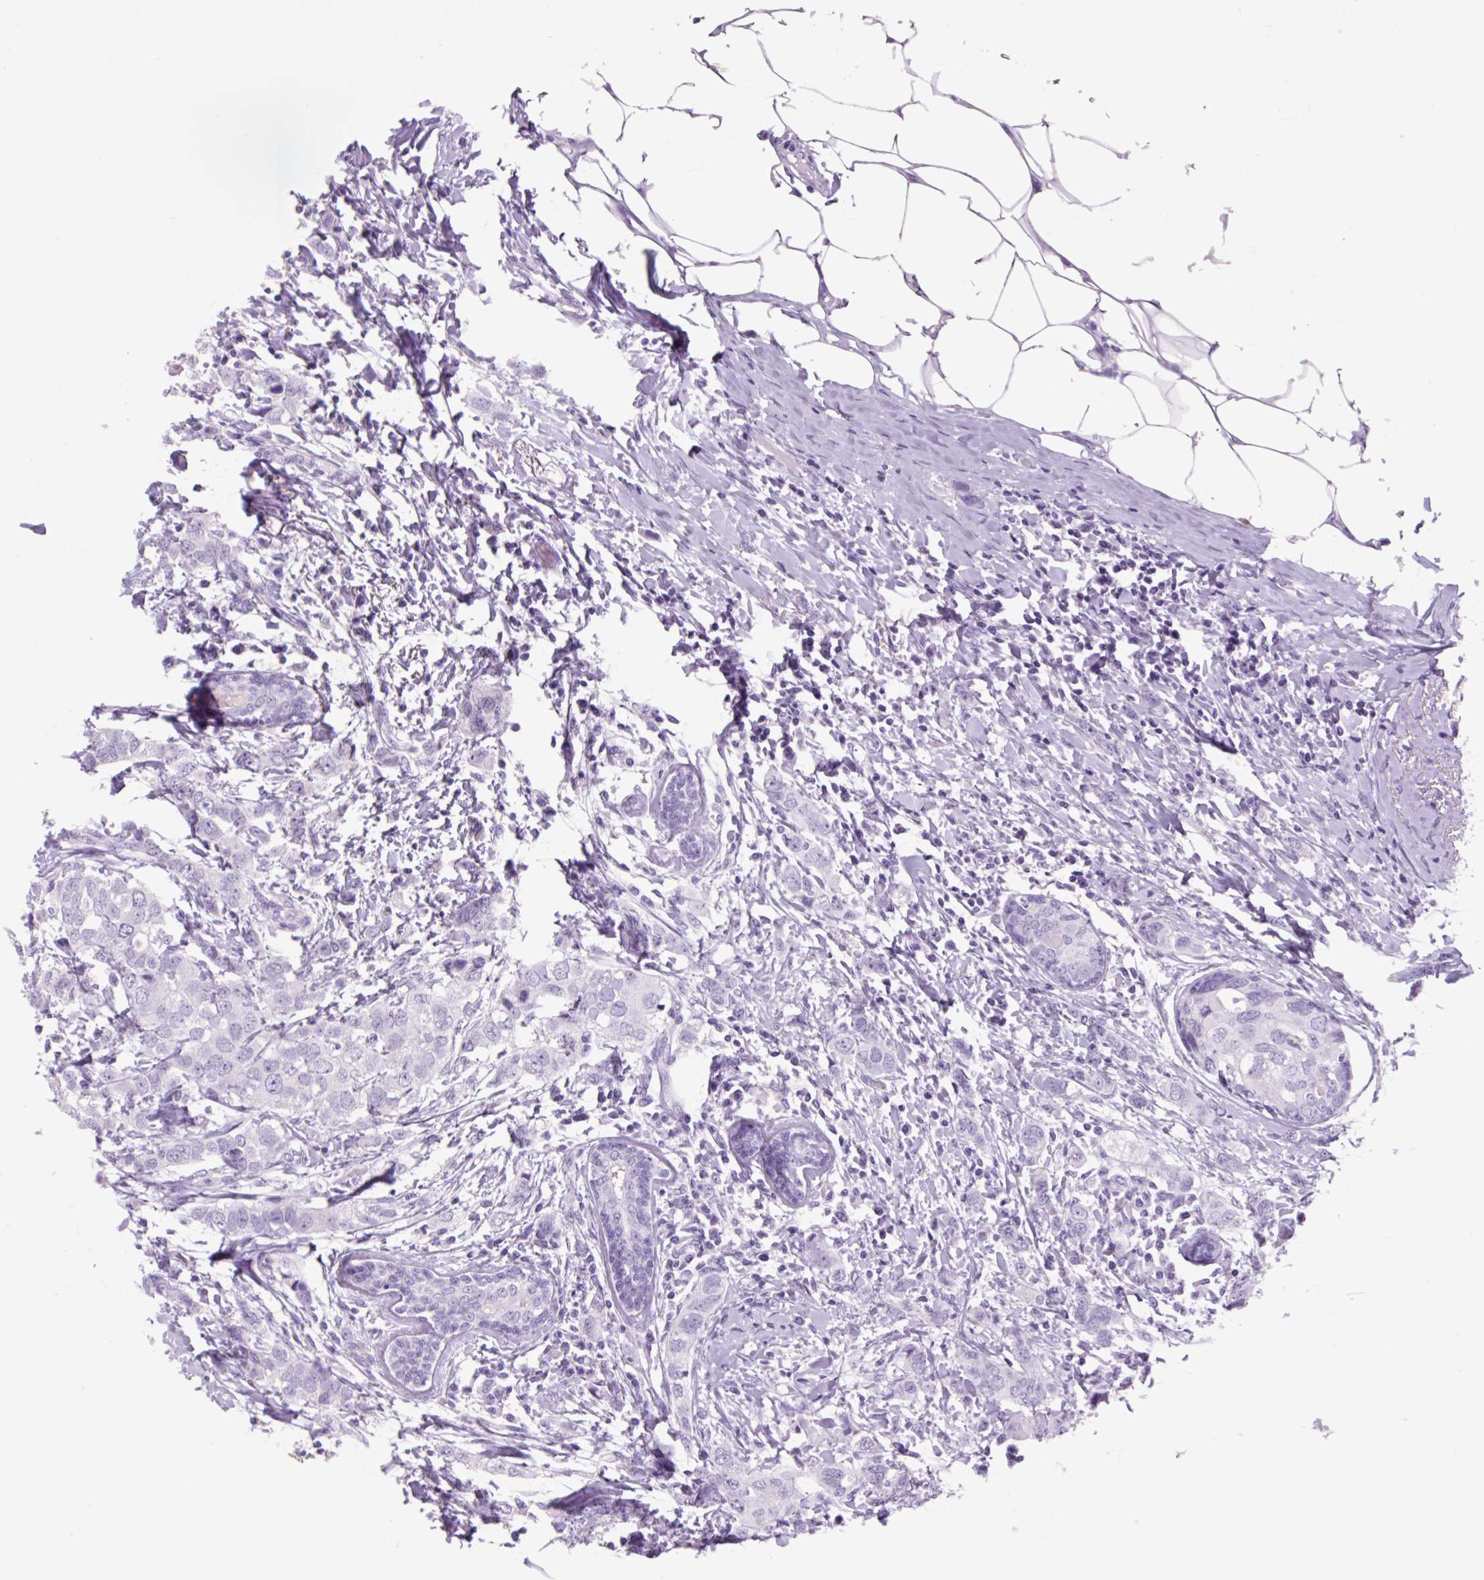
{"staining": {"intensity": "negative", "quantity": "none", "location": "none"}, "tissue": "breast cancer", "cell_type": "Tumor cells", "image_type": "cancer", "snomed": [{"axis": "morphology", "description": "Duct carcinoma"}, {"axis": "topography", "description": "Breast"}], "caption": "An IHC photomicrograph of invasive ductal carcinoma (breast) is shown. There is no staining in tumor cells of invasive ductal carcinoma (breast). (DAB (3,3'-diaminobenzidine) immunohistochemistry with hematoxylin counter stain).", "gene": "VPREB1", "patient": {"sex": "female", "age": 50}}